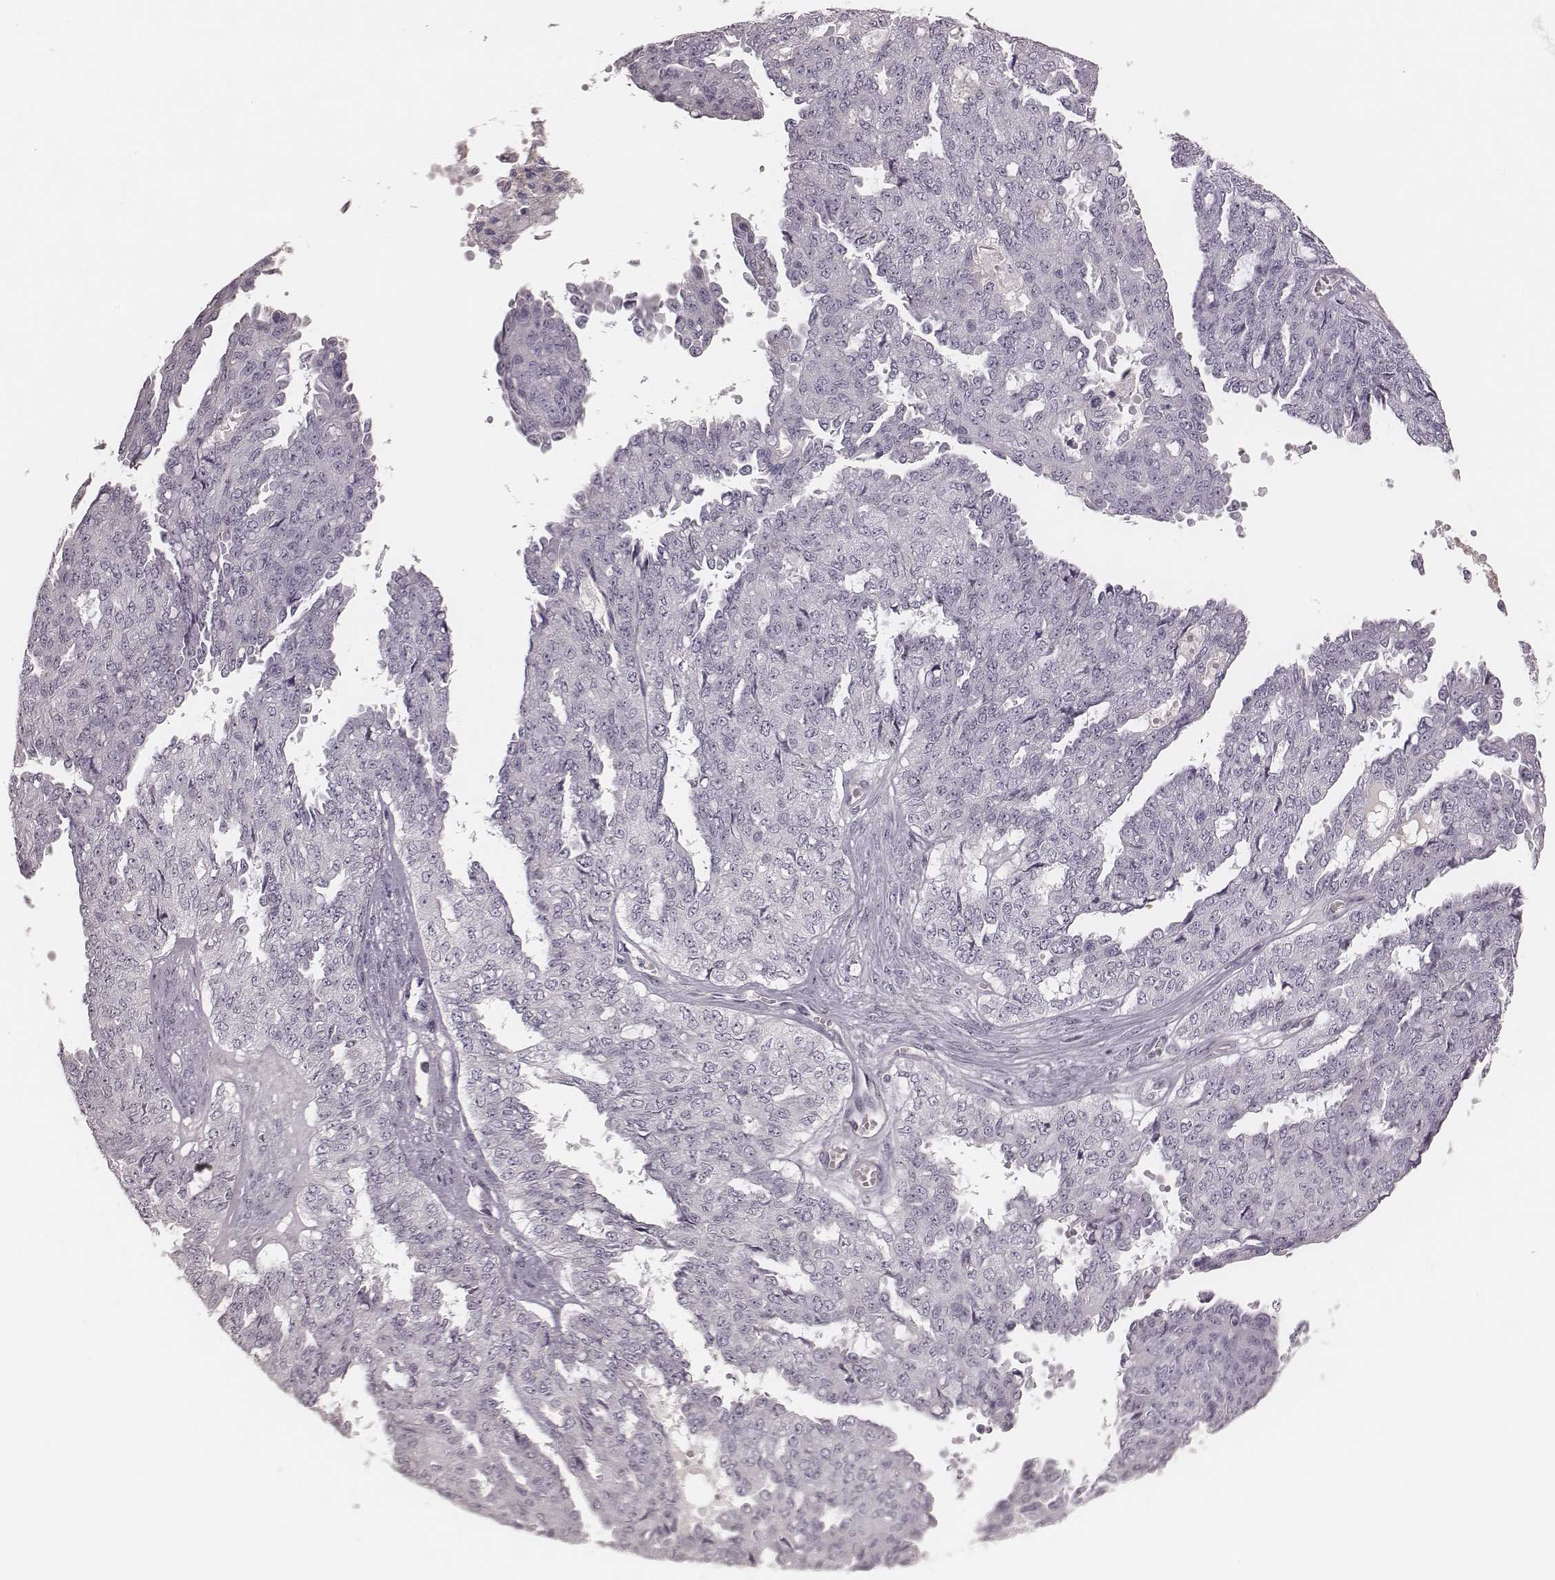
{"staining": {"intensity": "negative", "quantity": "none", "location": "none"}, "tissue": "ovarian cancer", "cell_type": "Tumor cells", "image_type": "cancer", "snomed": [{"axis": "morphology", "description": "Cystadenocarcinoma, serous, NOS"}, {"axis": "topography", "description": "Ovary"}], "caption": "This is an IHC photomicrograph of ovarian cancer. There is no expression in tumor cells.", "gene": "SMIM24", "patient": {"sex": "female", "age": 71}}